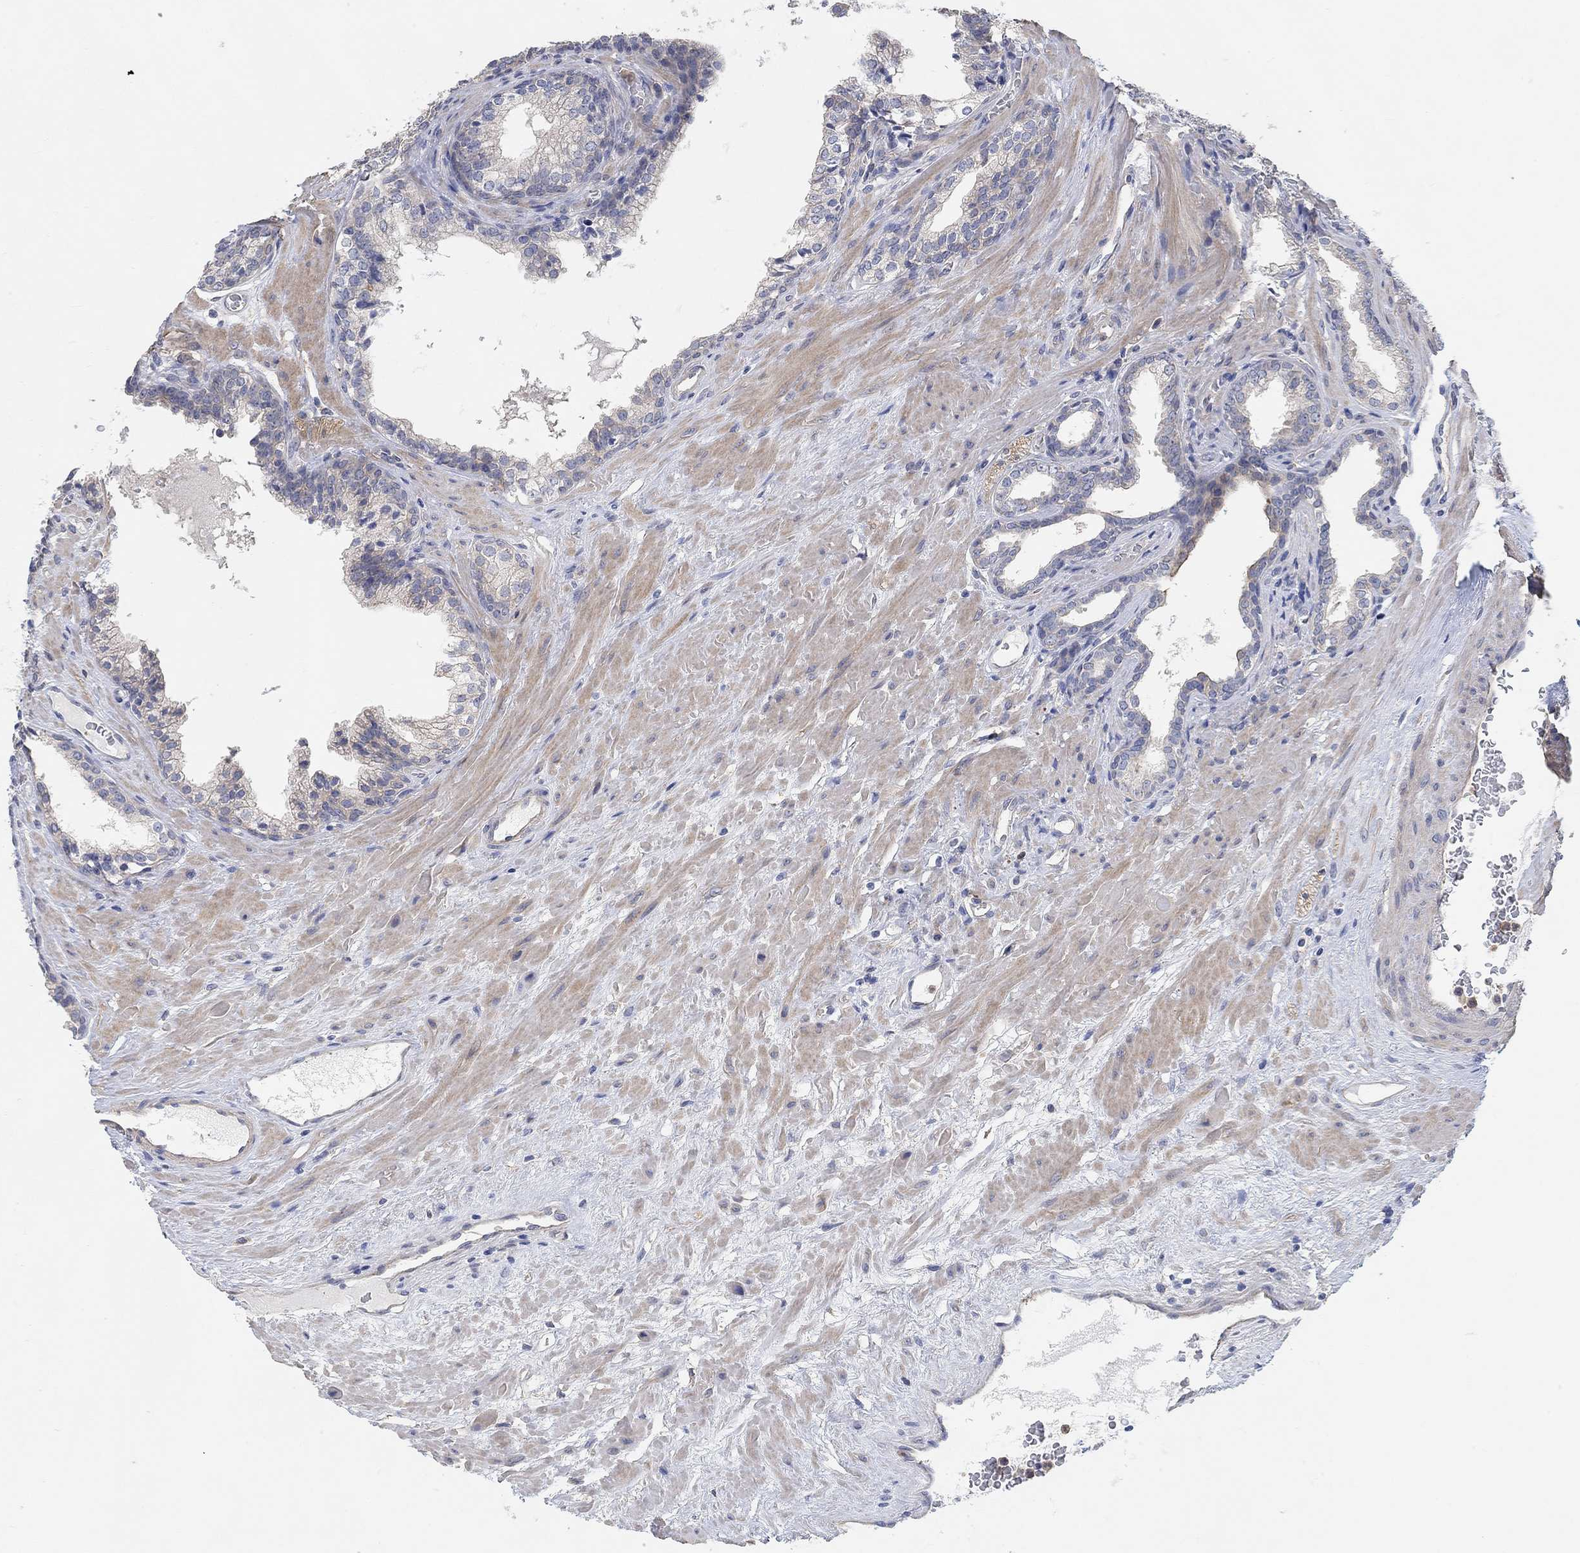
{"staining": {"intensity": "weak", "quantity": "<25%", "location": "cytoplasmic/membranous"}, "tissue": "prostate cancer", "cell_type": "Tumor cells", "image_type": "cancer", "snomed": [{"axis": "morphology", "description": "Adenocarcinoma, NOS"}, {"axis": "topography", "description": "Prostate"}], "caption": "Immunohistochemistry (IHC) photomicrograph of neoplastic tissue: prostate adenocarcinoma stained with DAB demonstrates no significant protein staining in tumor cells. The staining is performed using DAB brown chromogen with nuclei counter-stained in using hematoxylin.", "gene": "SYT16", "patient": {"sex": "male", "age": 66}}